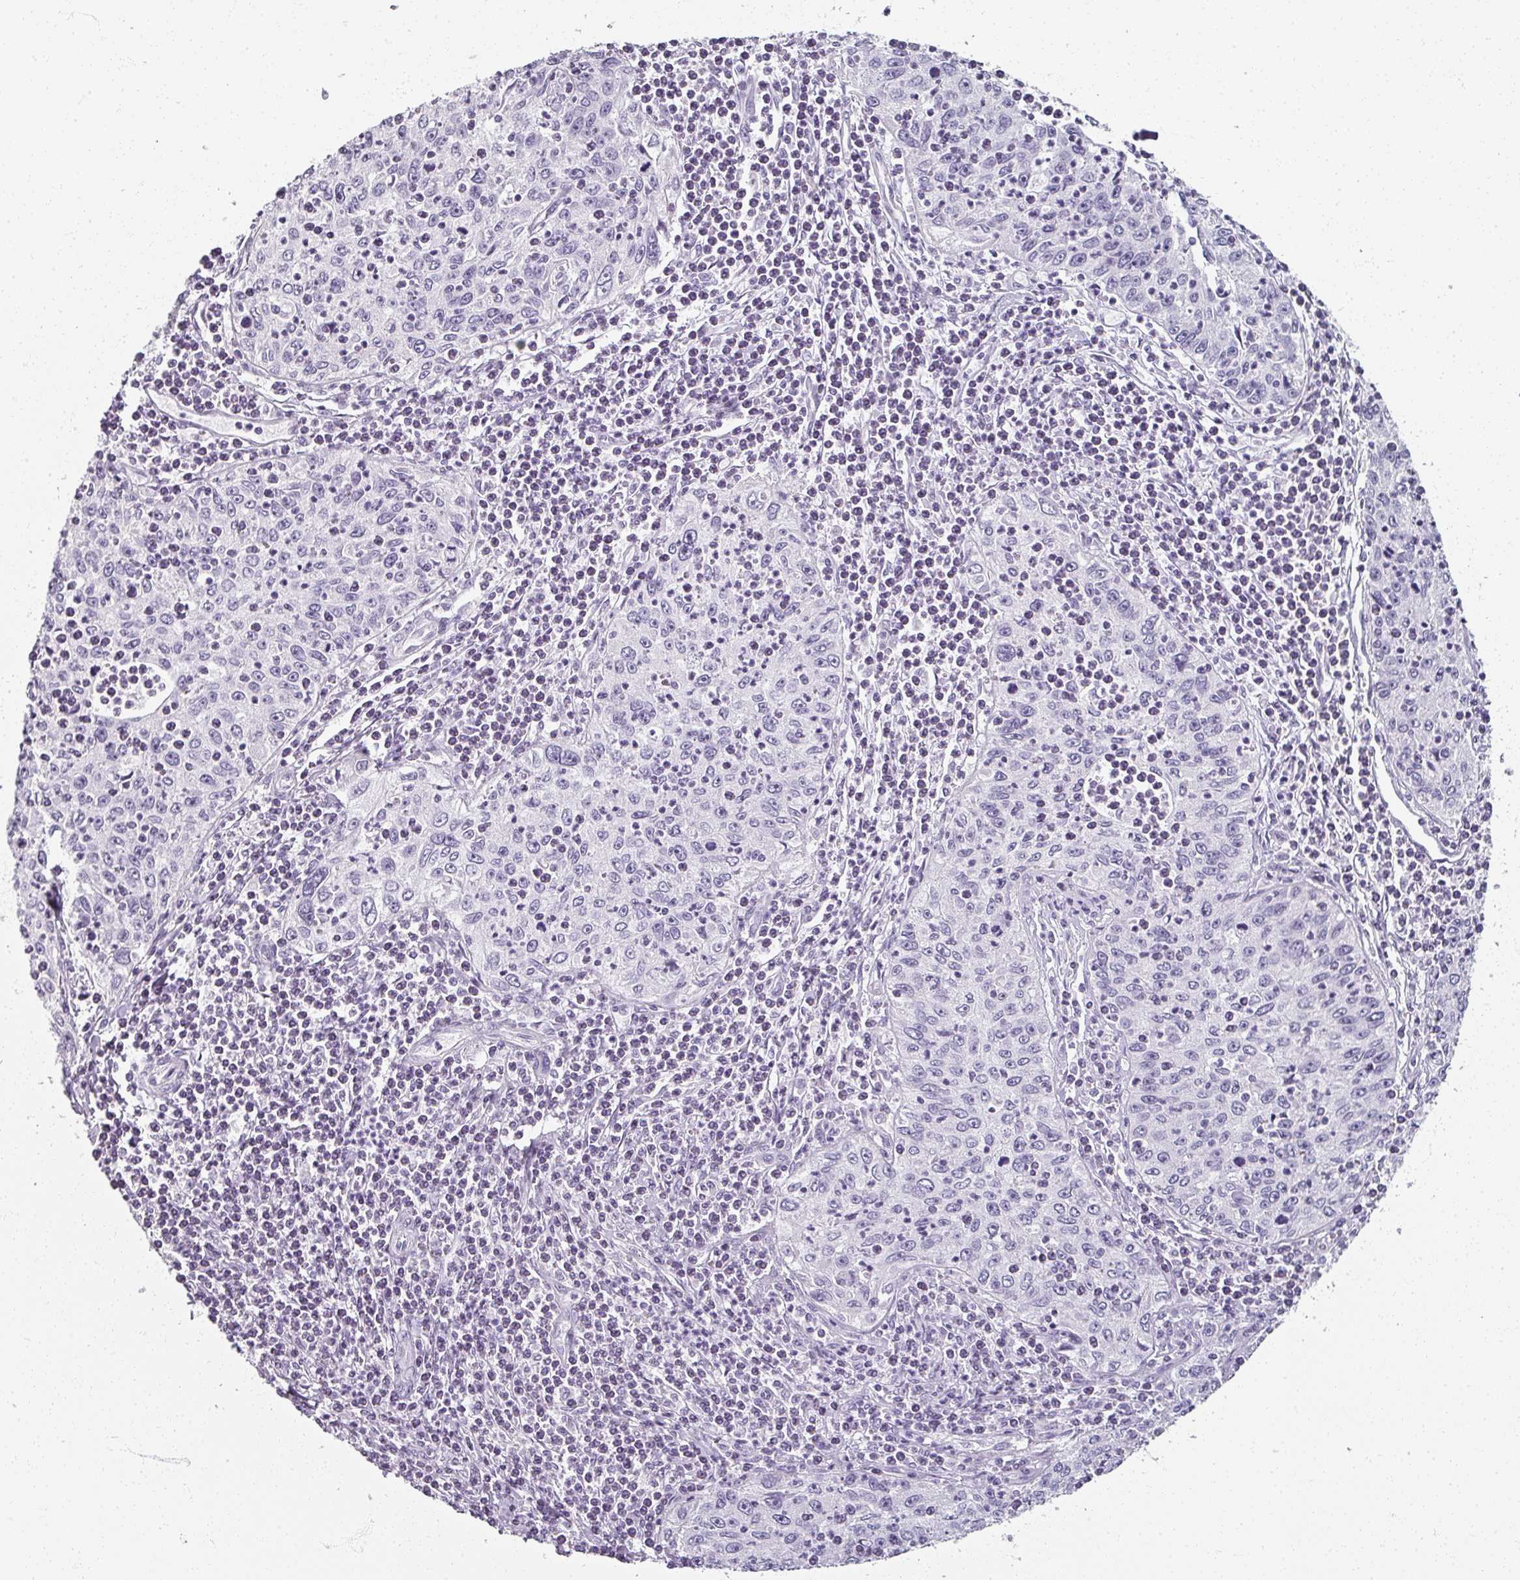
{"staining": {"intensity": "negative", "quantity": "none", "location": "none"}, "tissue": "cervical cancer", "cell_type": "Tumor cells", "image_type": "cancer", "snomed": [{"axis": "morphology", "description": "Squamous cell carcinoma, NOS"}, {"axis": "topography", "description": "Cervix"}], "caption": "Immunohistochemistry photomicrograph of cervical cancer (squamous cell carcinoma) stained for a protein (brown), which shows no positivity in tumor cells.", "gene": "REG3G", "patient": {"sex": "female", "age": 30}}